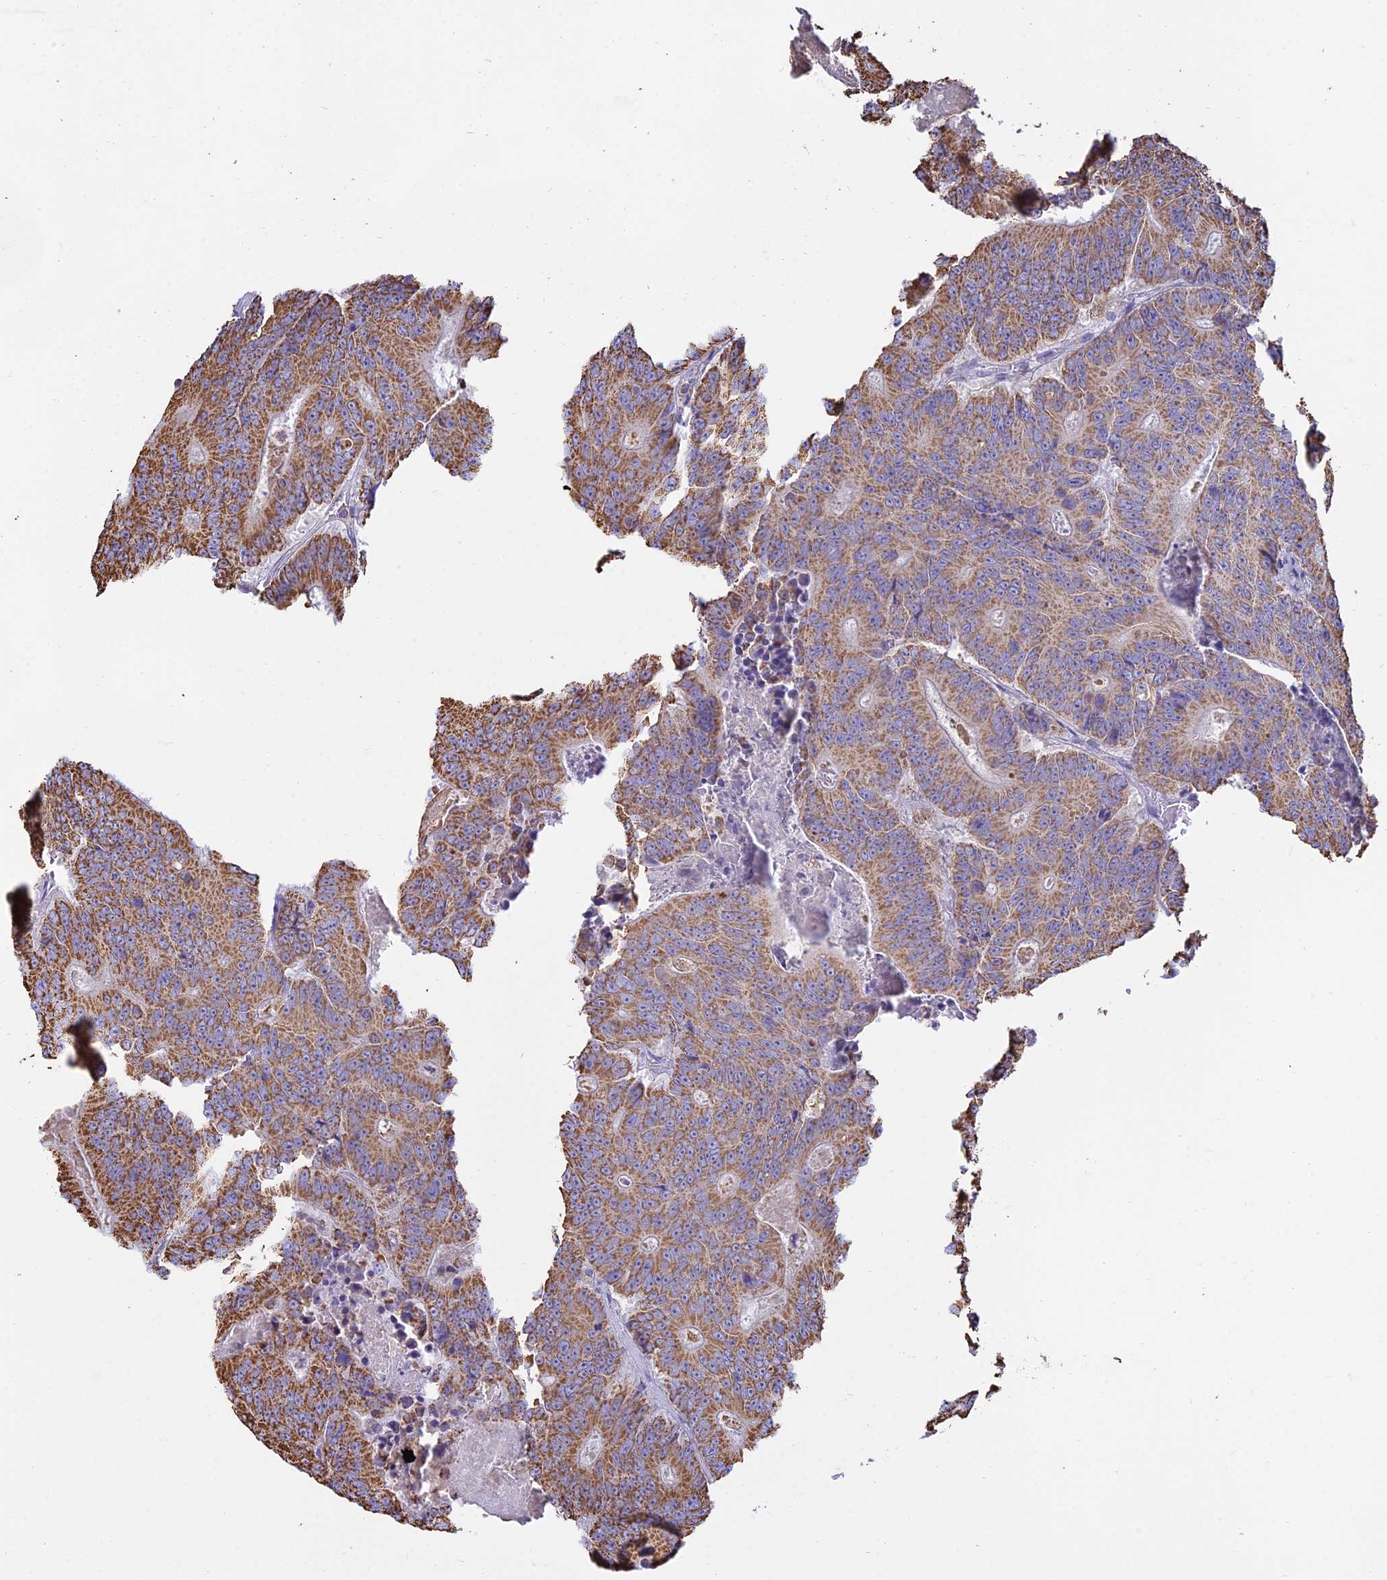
{"staining": {"intensity": "moderate", "quantity": ">75%", "location": "cytoplasmic/membranous"}, "tissue": "colorectal cancer", "cell_type": "Tumor cells", "image_type": "cancer", "snomed": [{"axis": "morphology", "description": "Adenocarcinoma, NOS"}, {"axis": "topography", "description": "Colon"}], "caption": "Colorectal cancer (adenocarcinoma) stained with a protein marker demonstrates moderate staining in tumor cells.", "gene": "OR2W3", "patient": {"sex": "male", "age": 83}}